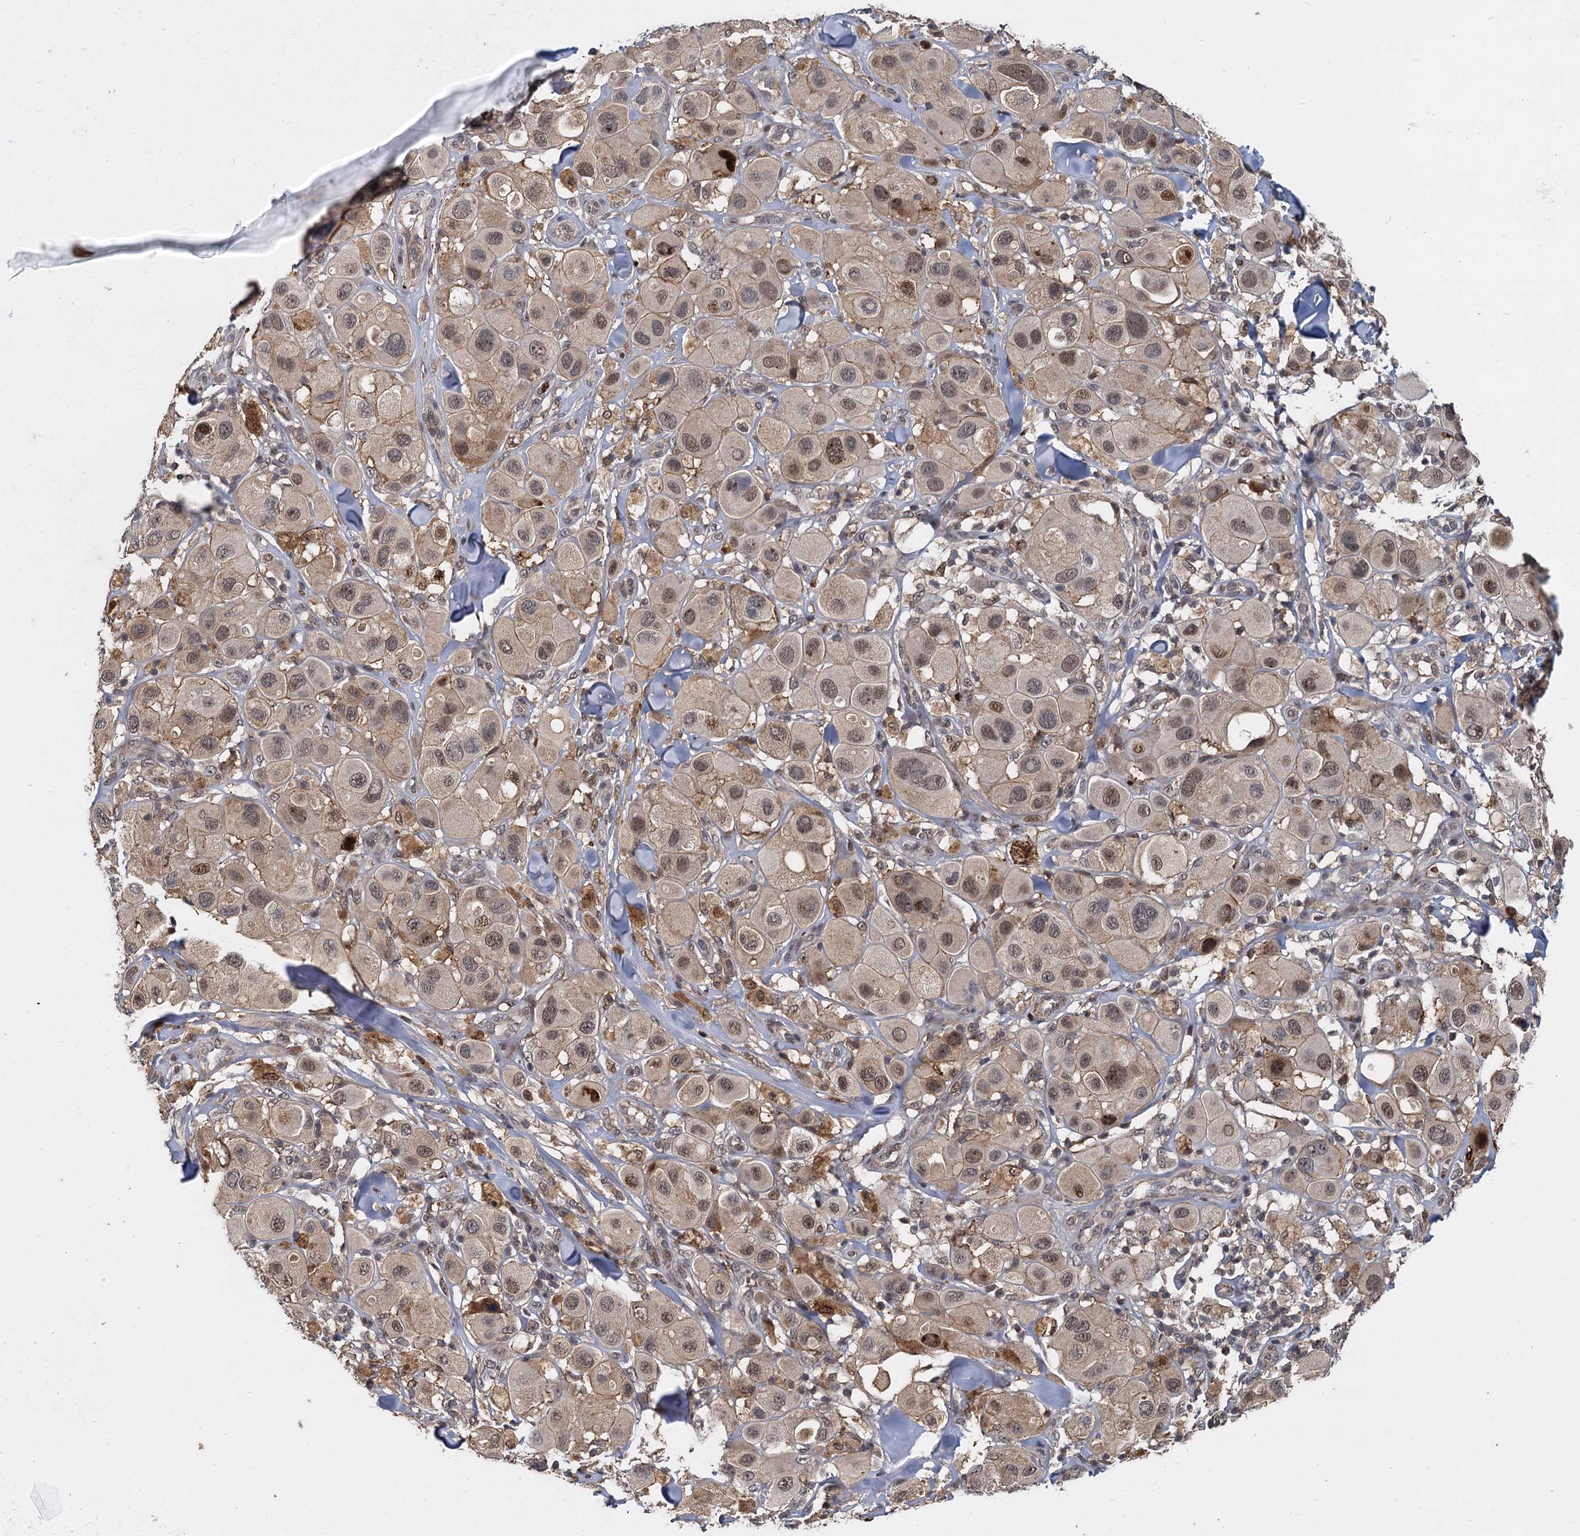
{"staining": {"intensity": "moderate", "quantity": ">75%", "location": "nuclear"}, "tissue": "melanoma", "cell_type": "Tumor cells", "image_type": "cancer", "snomed": [{"axis": "morphology", "description": "Malignant melanoma, Metastatic site"}, {"axis": "topography", "description": "Skin"}], "caption": "Moderate nuclear expression for a protein is present in about >75% of tumor cells of melanoma using IHC.", "gene": "FANCI", "patient": {"sex": "male", "age": 41}}